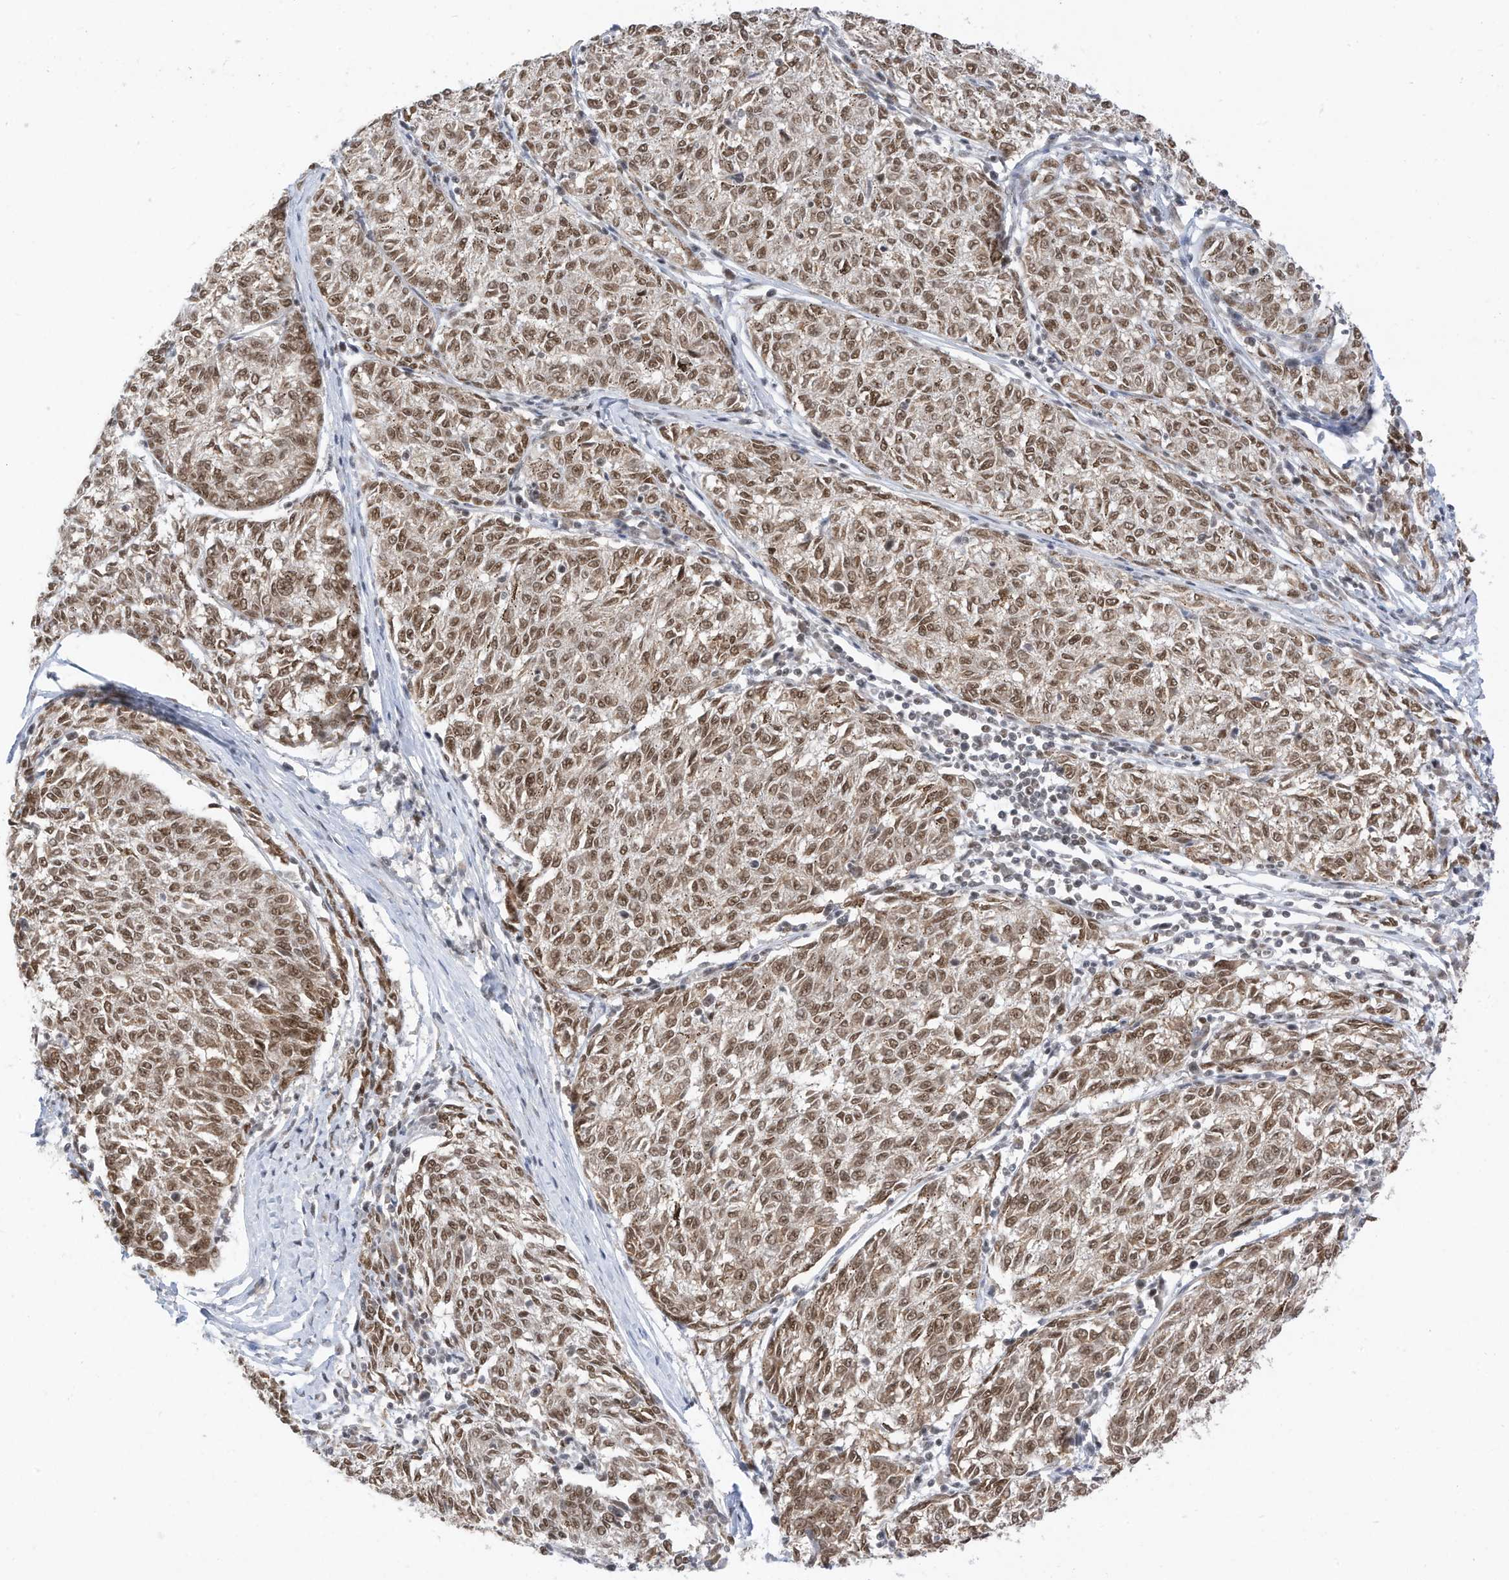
{"staining": {"intensity": "moderate", "quantity": ">75%", "location": "nuclear"}, "tissue": "melanoma", "cell_type": "Tumor cells", "image_type": "cancer", "snomed": [{"axis": "morphology", "description": "Malignant melanoma, NOS"}, {"axis": "topography", "description": "Skin"}], "caption": "Protein expression by immunohistochemistry shows moderate nuclear expression in about >75% of tumor cells in melanoma.", "gene": "AURKAIP1", "patient": {"sex": "female", "age": 72}}